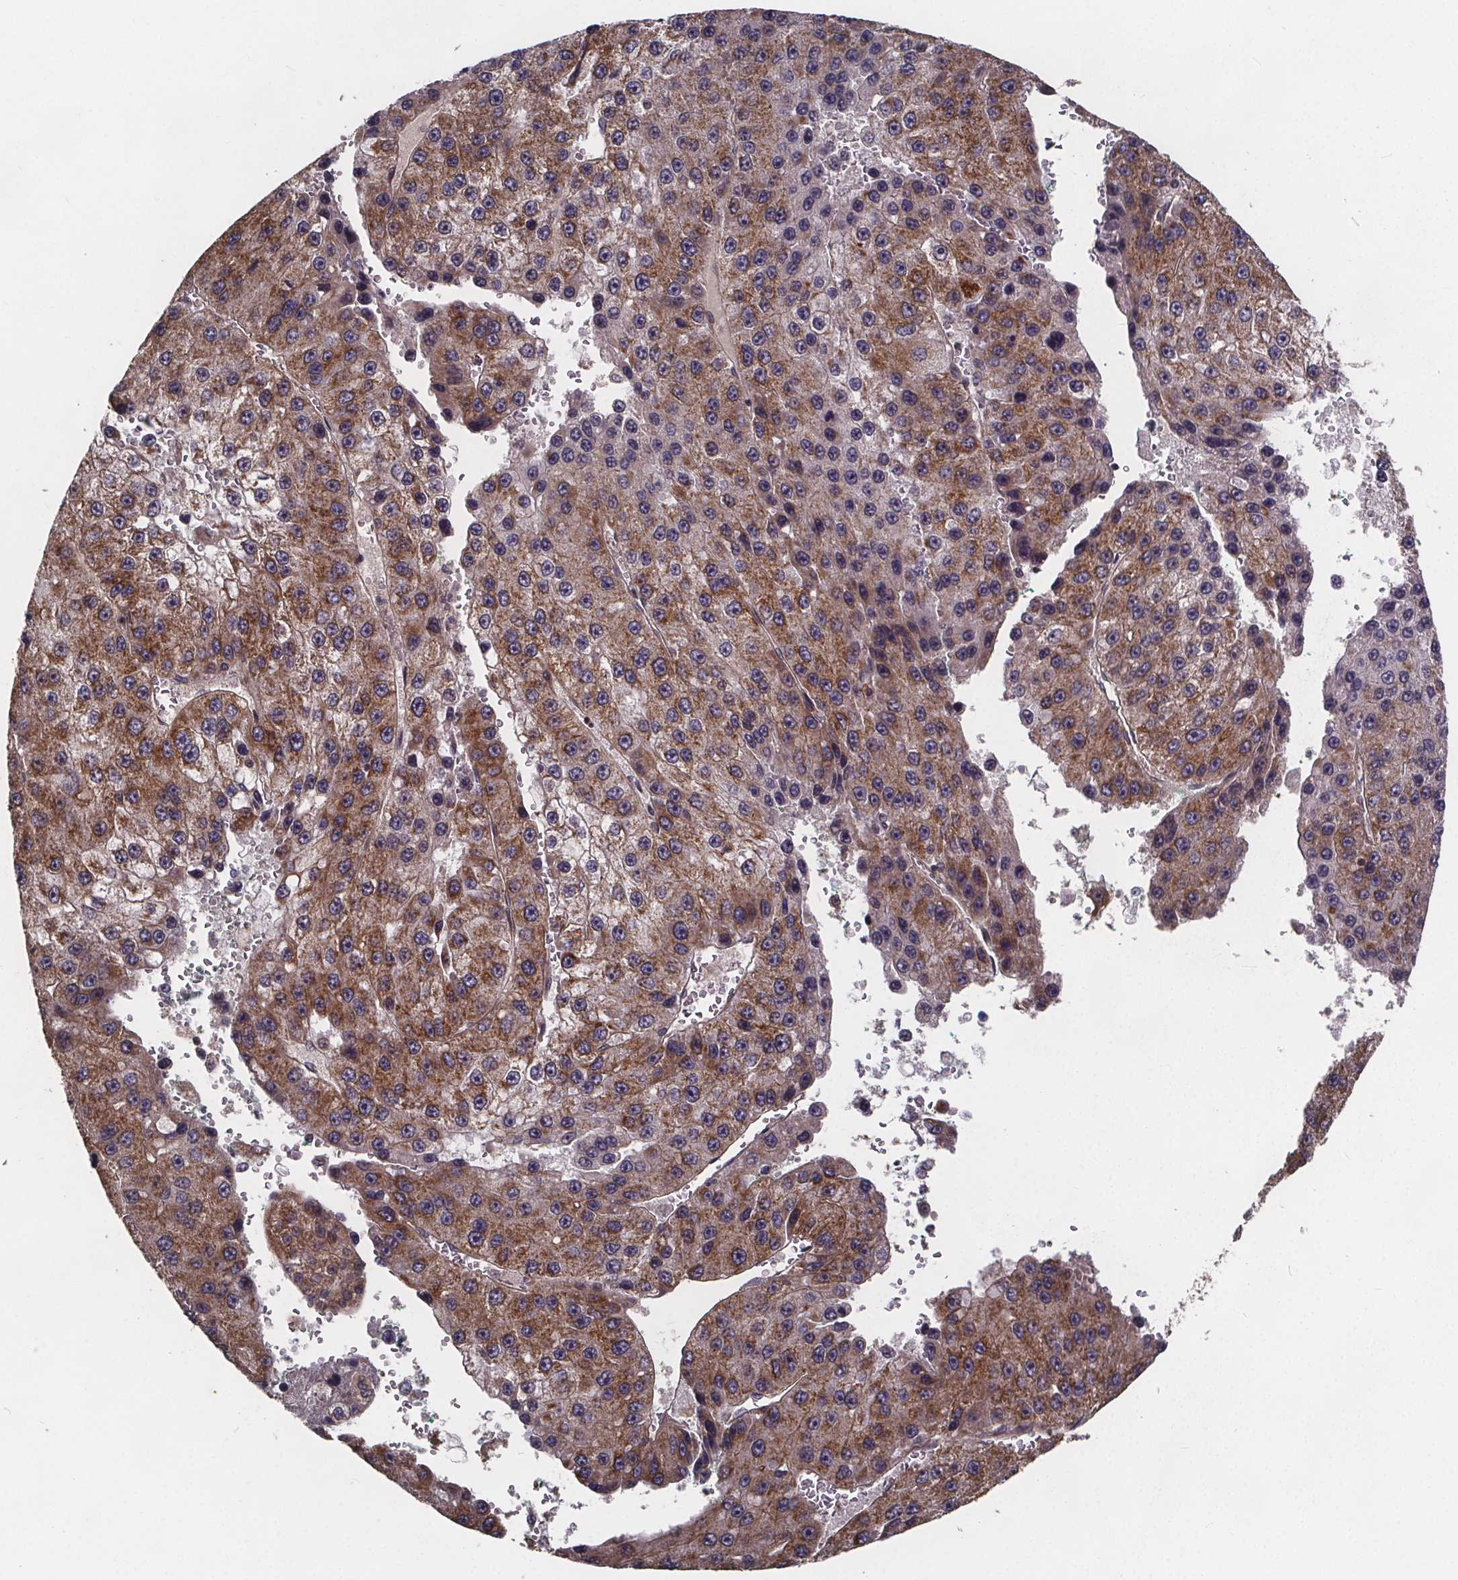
{"staining": {"intensity": "moderate", "quantity": ">75%", "location": "cytoplasmic/membranous"}, "tissue": "liver cancer", "cell_type": "Tumor cells", "image_type": "cancer", "snomed": [{"axis": "morphology", "description": "Carcinoma, Hepatocellular, NOS"}, {"axis": "topography", "description": "Liver"}], "caption": "Liver cancer tissue exhibits moderate cytoplasmic/membranous positivity in approximately >75% of tumor cells (DAB IHC with brightfield microscopy, high magnification).", "gene": "YME1L1", "patient": {"sex": "female", "age": 73}}